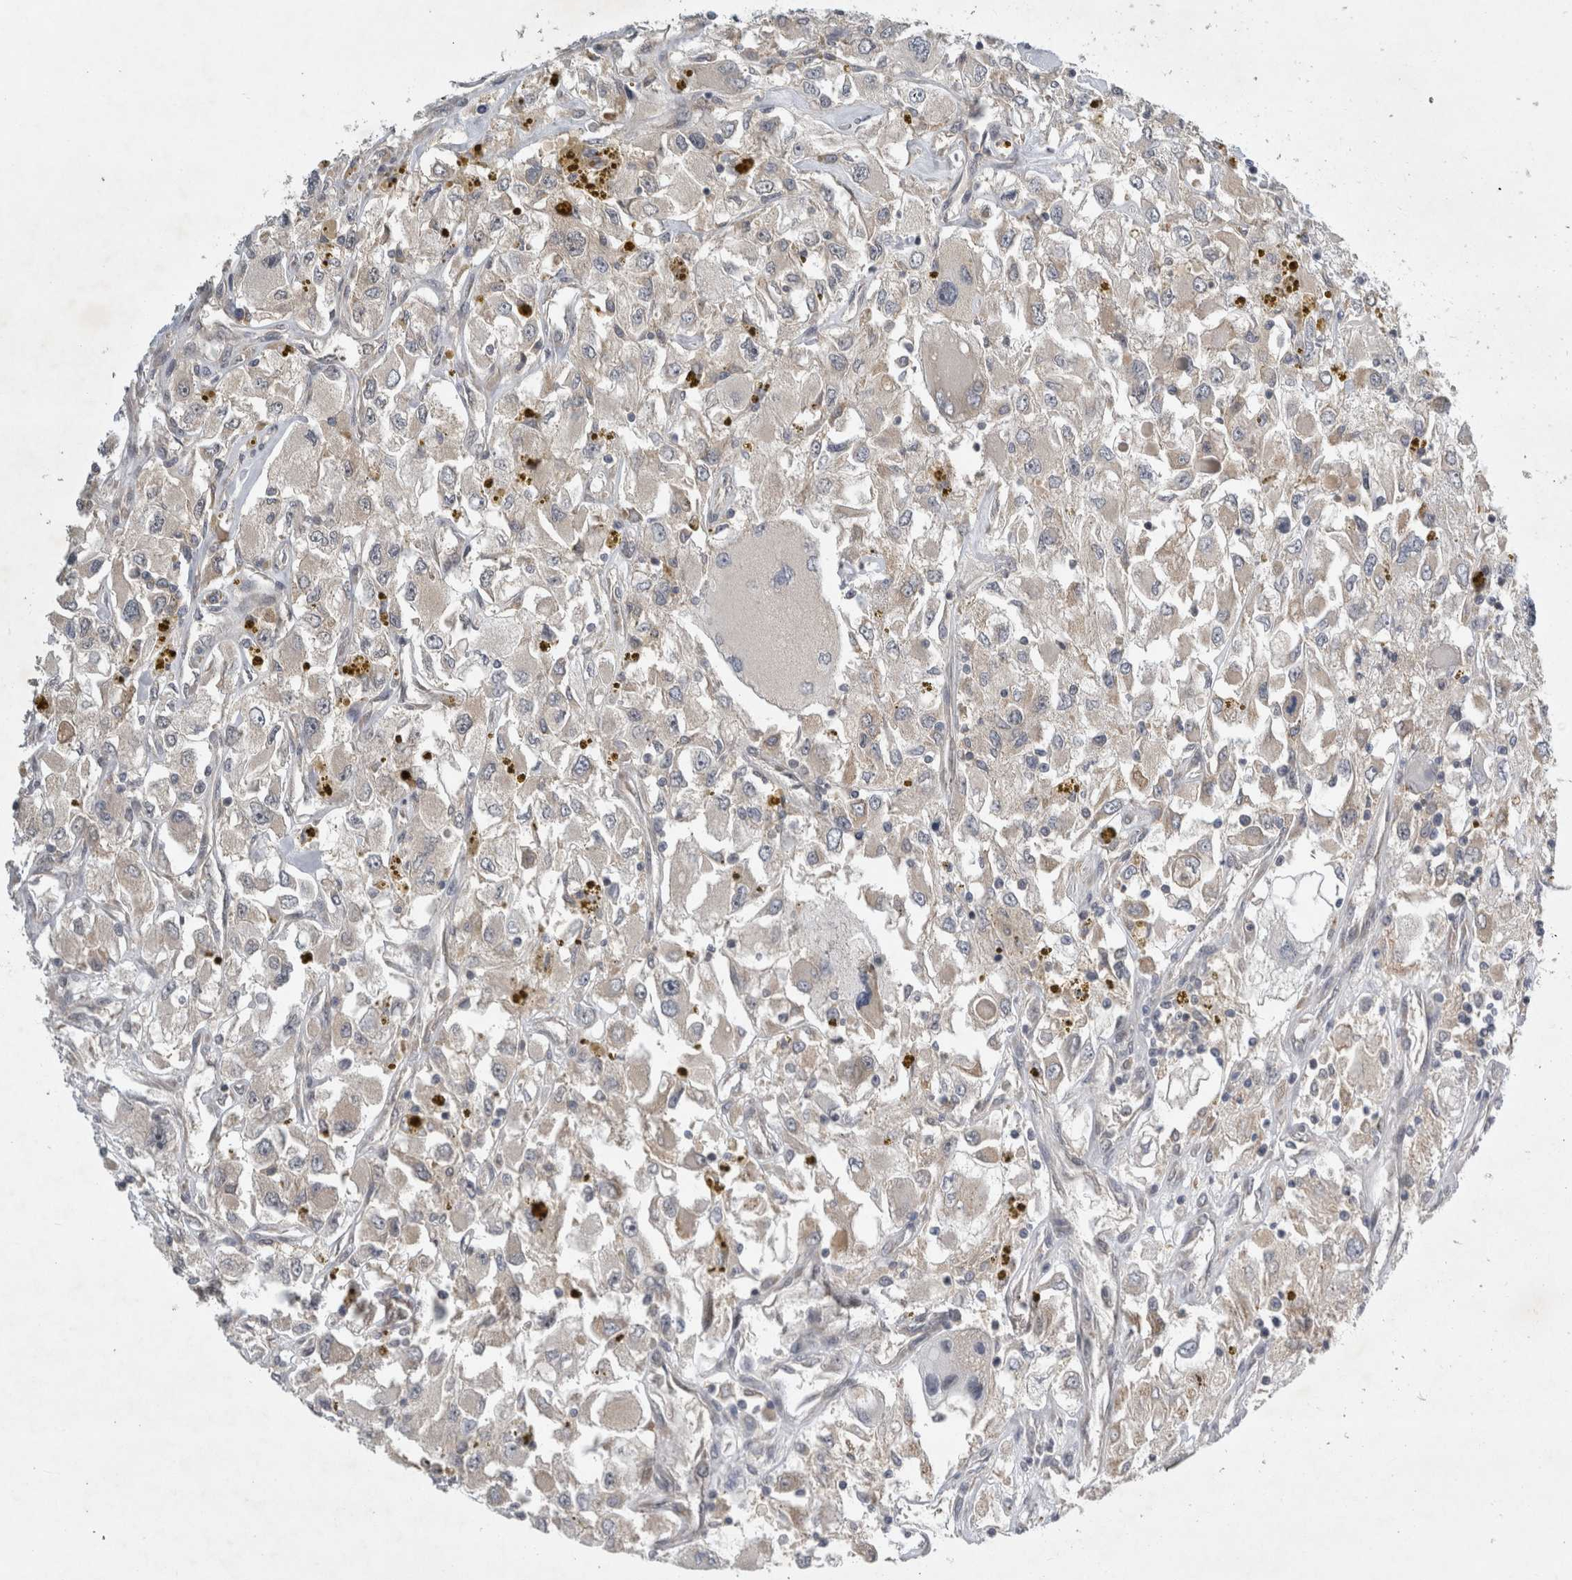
{"staining": {"intensity": "weak", "quantity": "<25%", "location": "cytoplasmic/membranous"}, "tissue": "renal cancer", "cell_type": "Tumor cells", "image_type": "cancer", "snomed": [{"axis": "morphology", "description": "Adenocarcinoma, NOS"}, {"axis": "topography", "description": "Kidney"}], "caption": "Histopathology image shows no protein expression in tumor cells of renal adenocarcinoma tissue.", "gene": "AASDHPPT", "patient": {"sex": "female", "age": 52}}